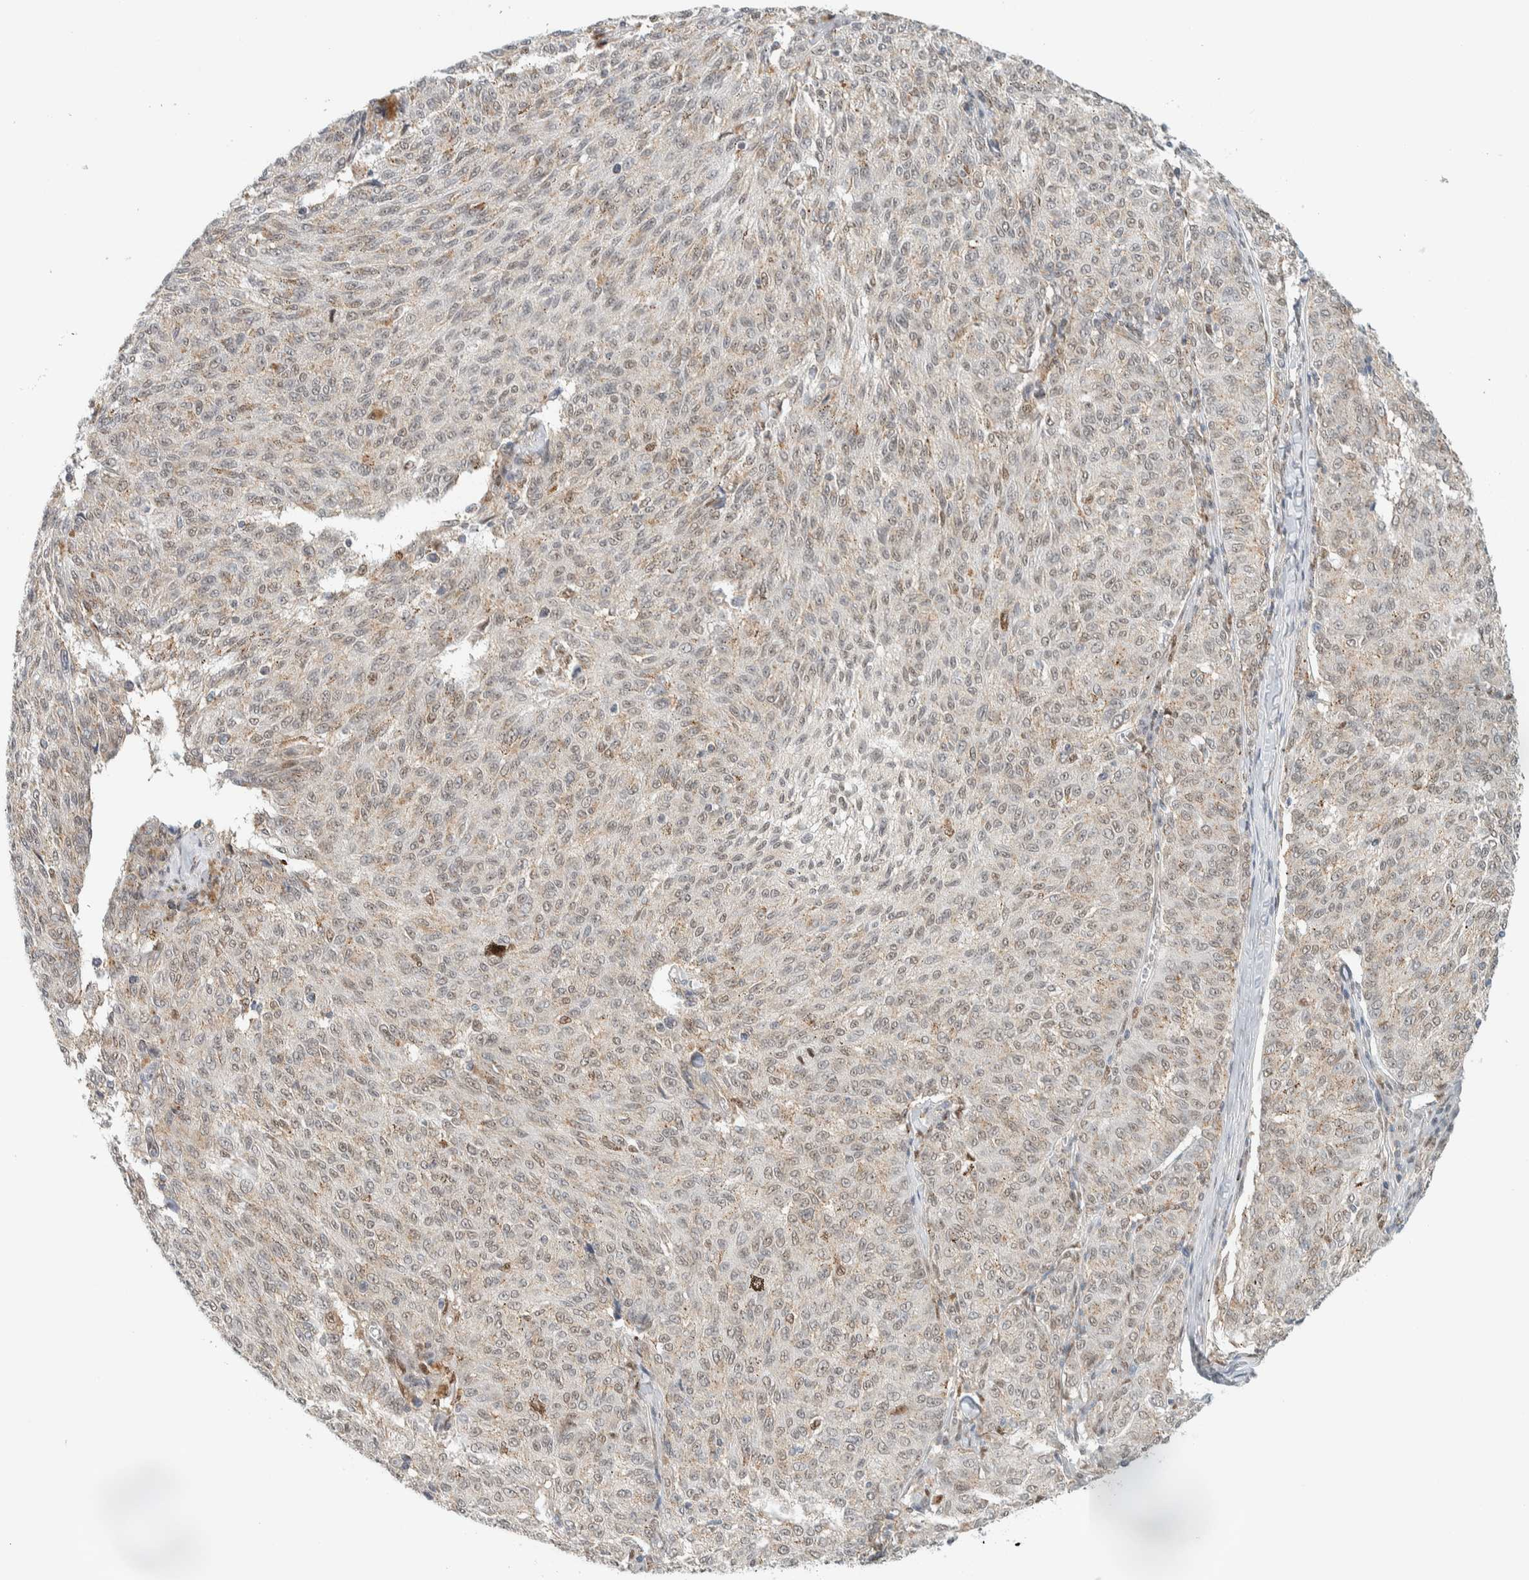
{"staining": {"intensity": "weak", "quantity": "<25%", "location": "cytoplasmic/membranous,nuclear"}, "tissue": "melanoma", "cell_type": "Tumor cells", "image_type": "cancer", "snomed": [{"axis": "morphology", "description": "Malignant melanoma, NOS"}, {"axis": "topography", "description": "Skin"}], "caption": "Immunohistochemistry photomicrograph of human melanoma stained for a protein (brown), which shows no expression in tumor cells.", "gene": "TFE3", "patient": {"sex": "female", "age": 72}}